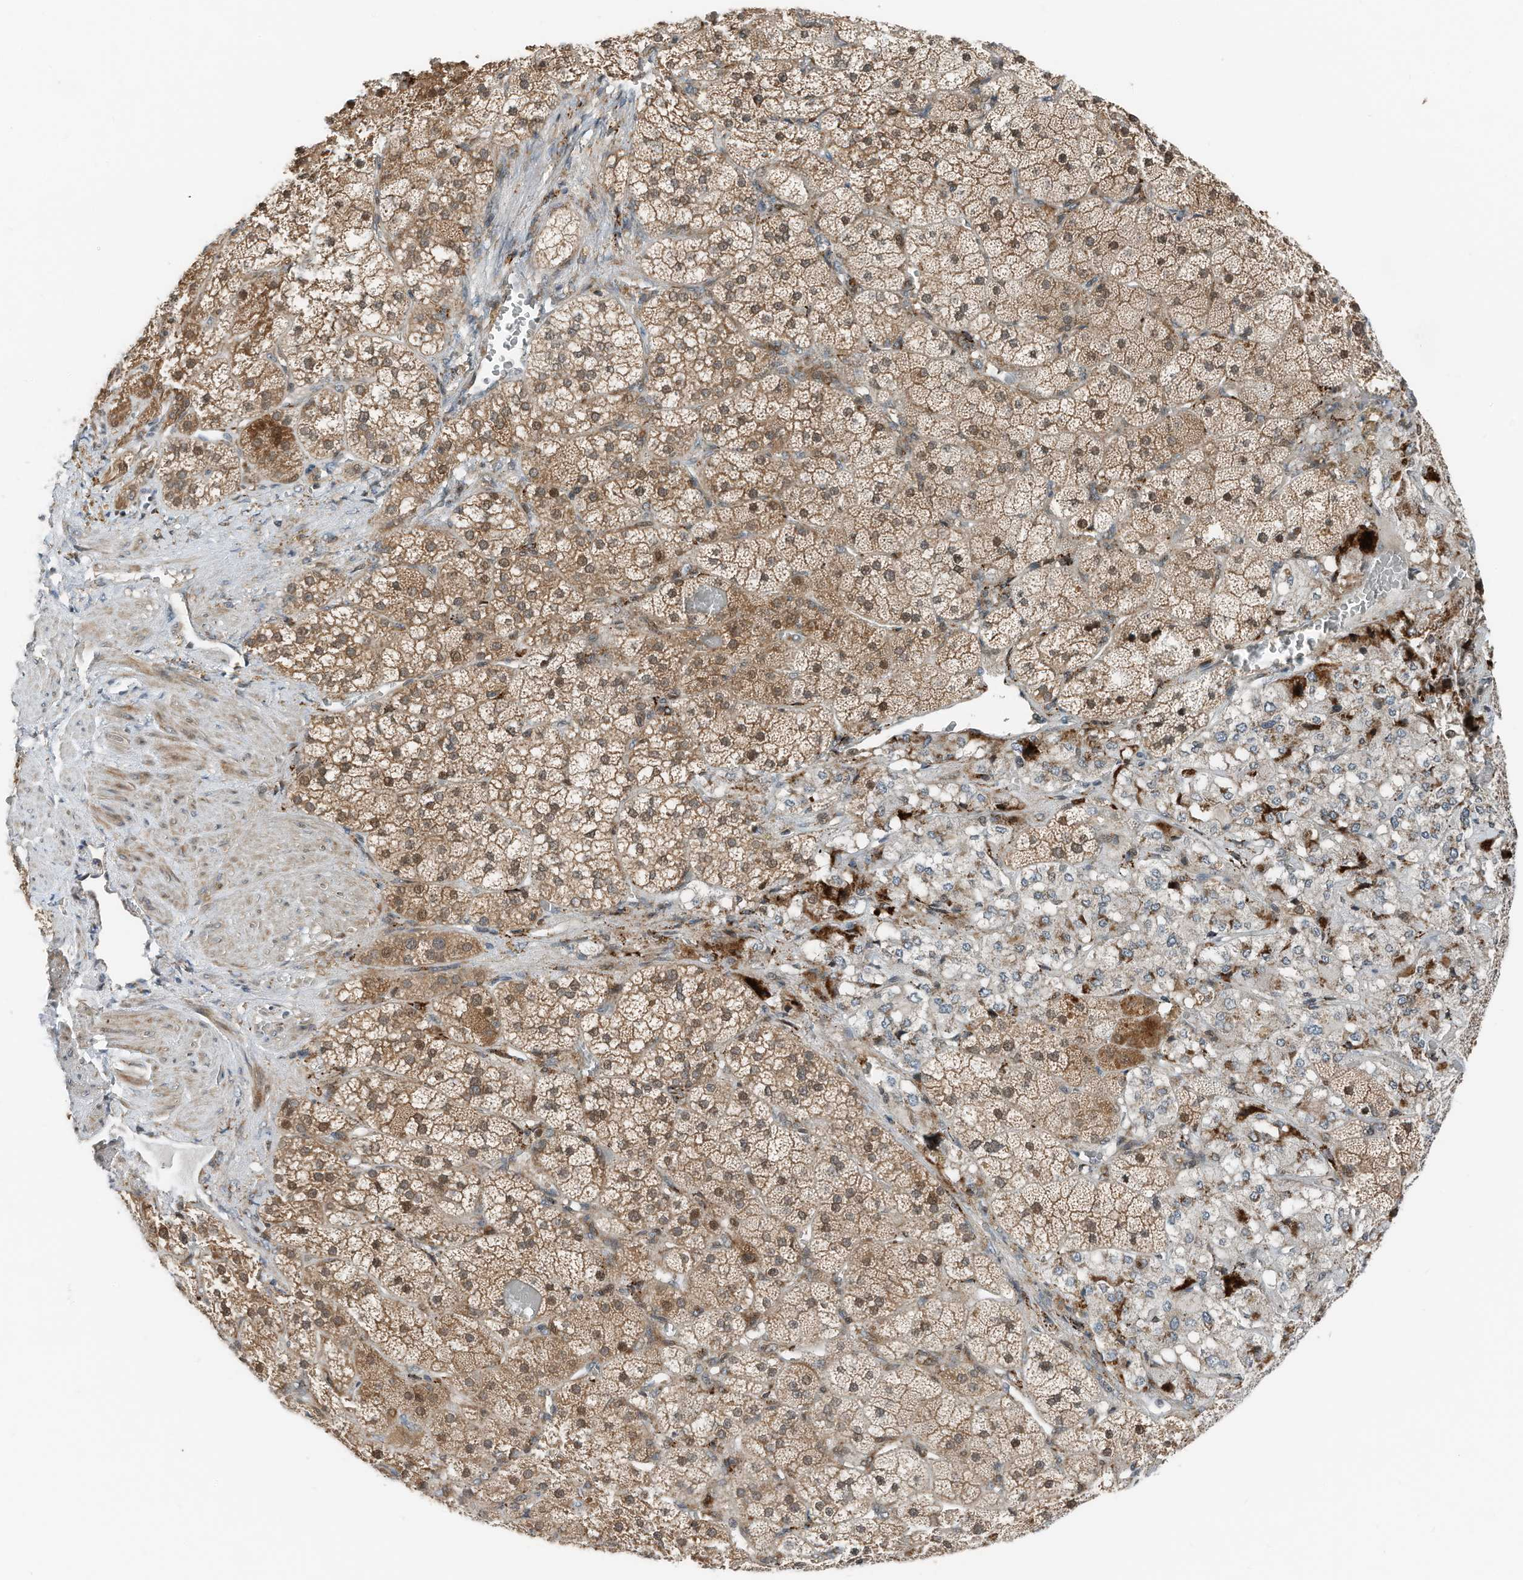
{"staining": {"intensity": "moderate", "quantity": ">75%", "location": "cytoplasmic/membranous,nuclear"}, "tissue": "adrenal gland", "cell_type": "Glandular cells", "image_type": "normal", "snomed": [{"axis": "morphology", "description": "Normal tissue, NOS"}, {"axis": "topography", "description": "Adrenal gland"}], "caption": "Glandular cells show medium levels of moderate cytoplasmic/membranous,nuclear expression in approximately >75% of cells in benign adrenal gland.", "gene": "RMND1", "patient": {"sex": "male", "age": 57}}